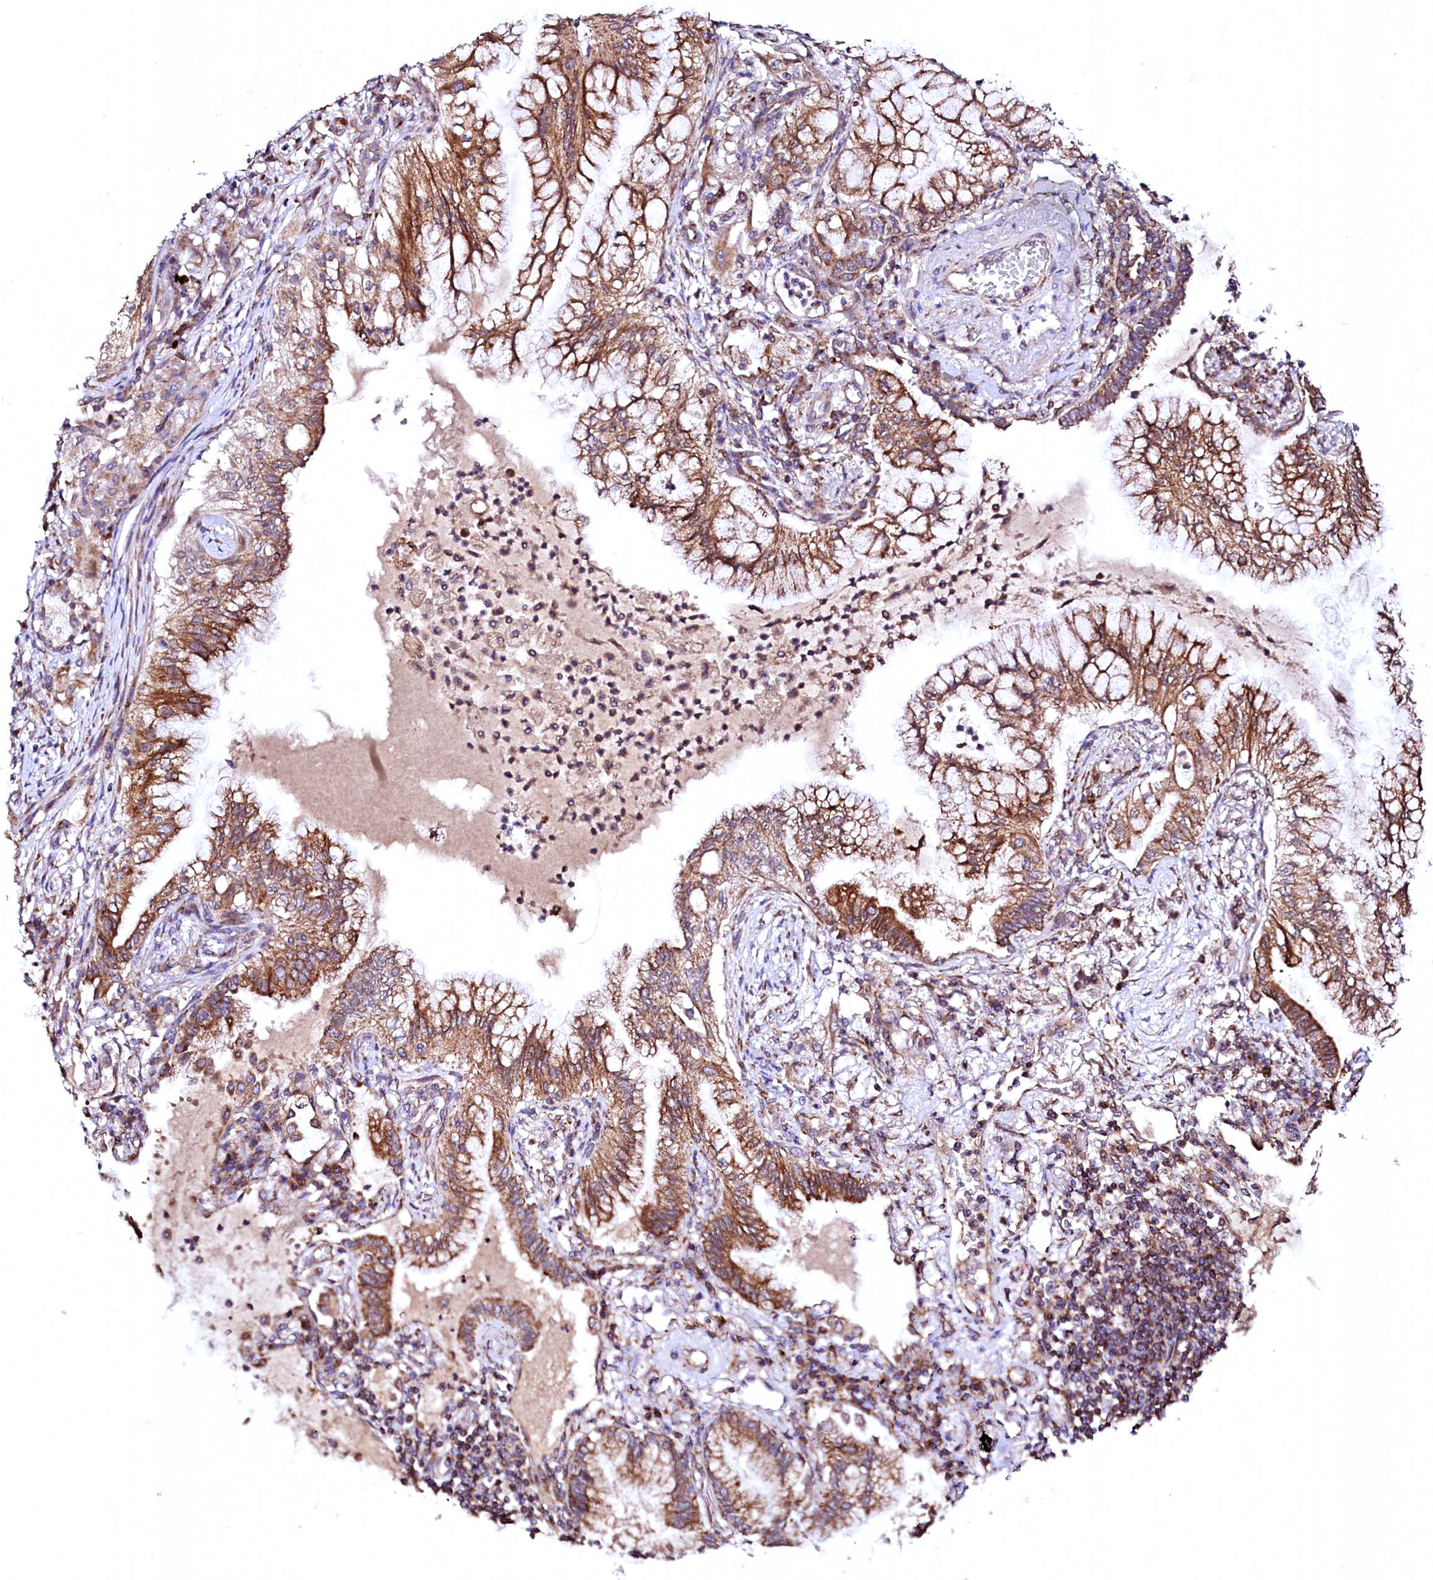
{"staining": {"intensity": "moderate", "quantity": ">75%", "location": "cytoplasmic/membranous"}, "tissue": "lung cancer", "cell_type": "Tumor cells", "image_type": "cancer", "snomed": [{"axis": "morphology", "description": "Adenocarcinoma, NOS"}, {"axis": "topography", "description": "Lung"}], "caption": "Protein staining reveals moderate cytoplasmic/membranous expression in about >75% of tumor cells in lung adenocarcinoma.", "gene": "UBE3C", "patient": {"sex": "female", "age": 70}}